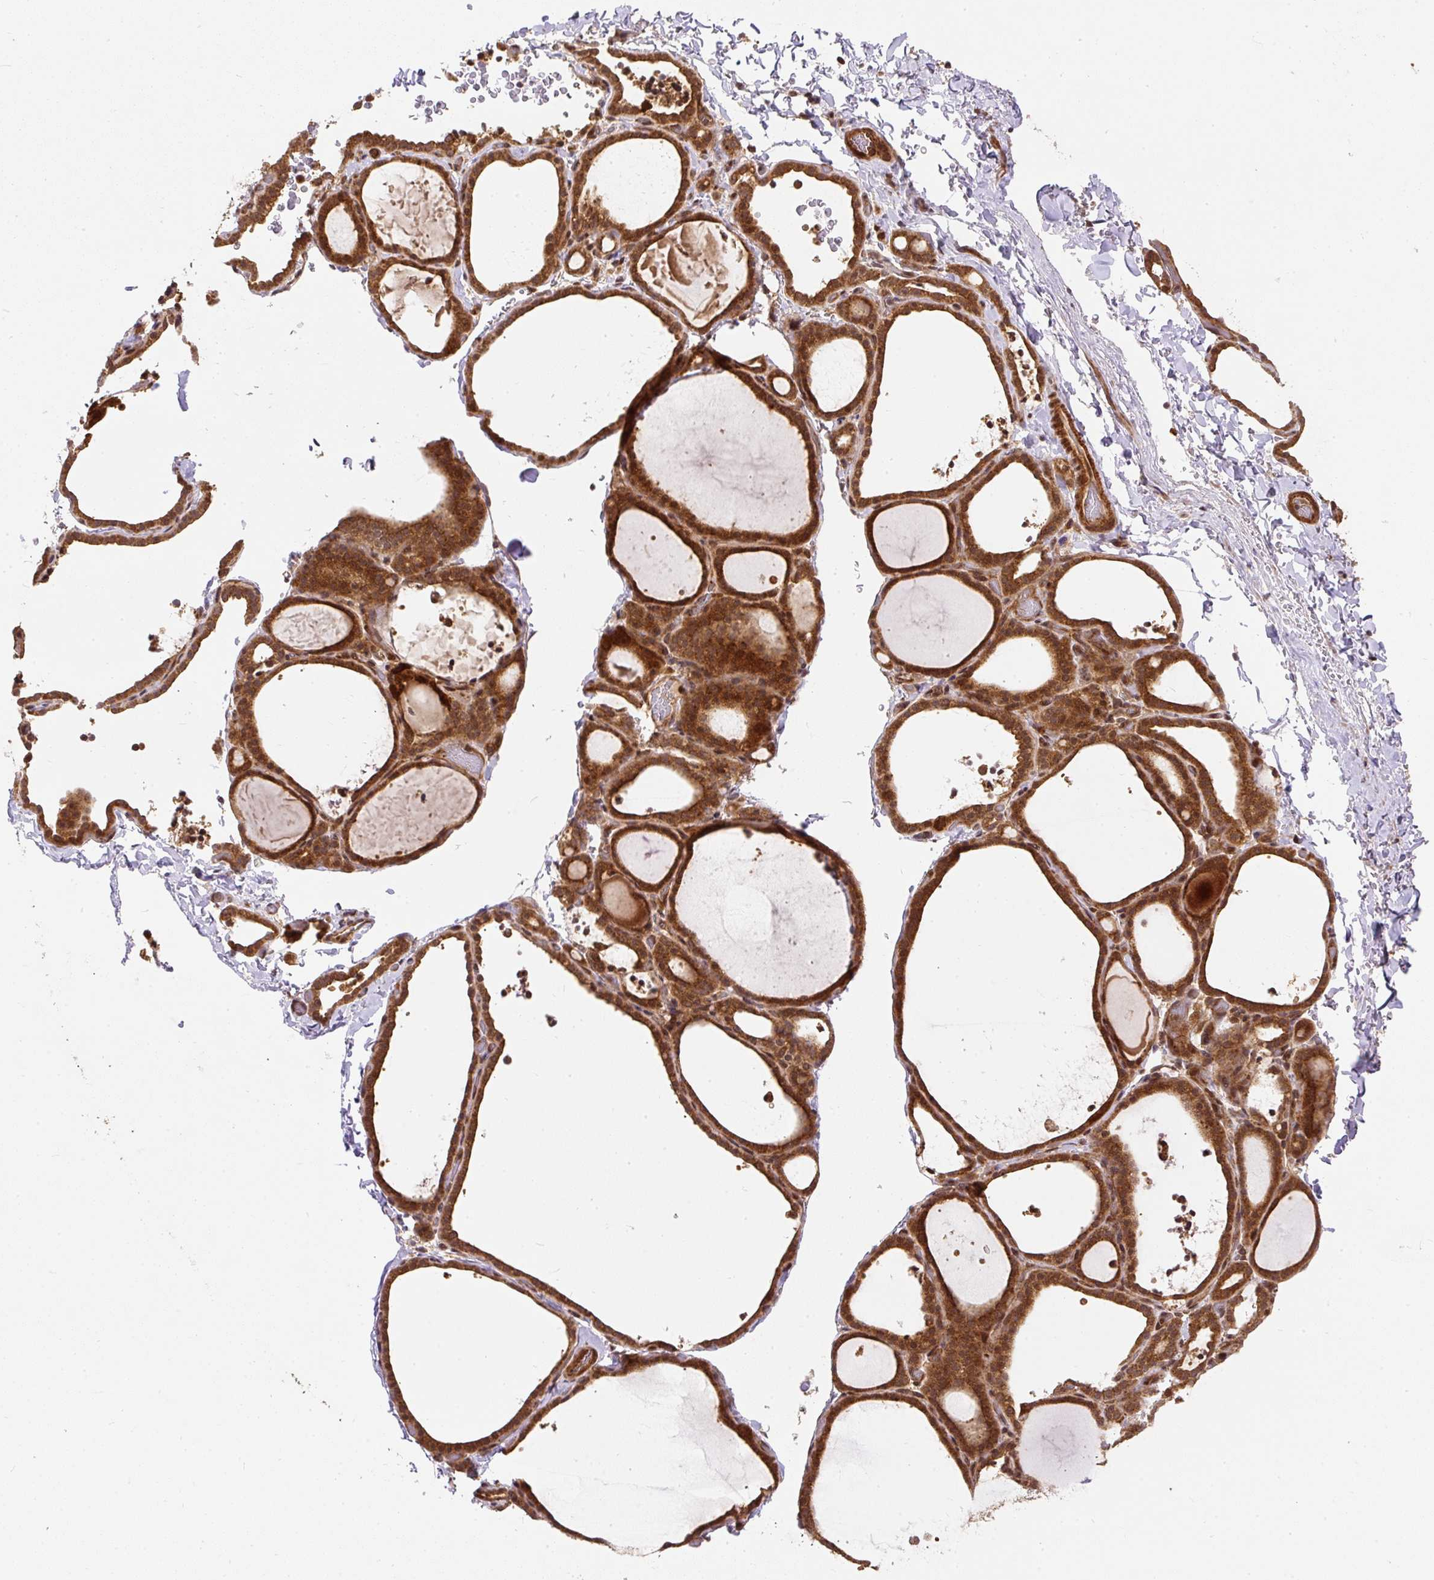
{"staining": {"intensity": "strong", "quantity": ">75%", "location": "cytoplasmic/membranous,nuclear"}, "tissue": "thyroid gland", "cell_type": "Glandular cells", "image_type": "normal", "snomed": [{"axis": "morphology", "description": "Normal tissue, NOS"}, {"axis": "topography", "description": "Thyroid gland"}], "caption": "Immunohistochemistry micrograph of normal thyroid gland stained for a protein (brown), which exhibits high levels of strong cytoplasmic/membranous,nuclear positivity in approximately >75% of glandular cells.", "gene": "PSMD1", "patient": {"sex": "female", "age": 22}}